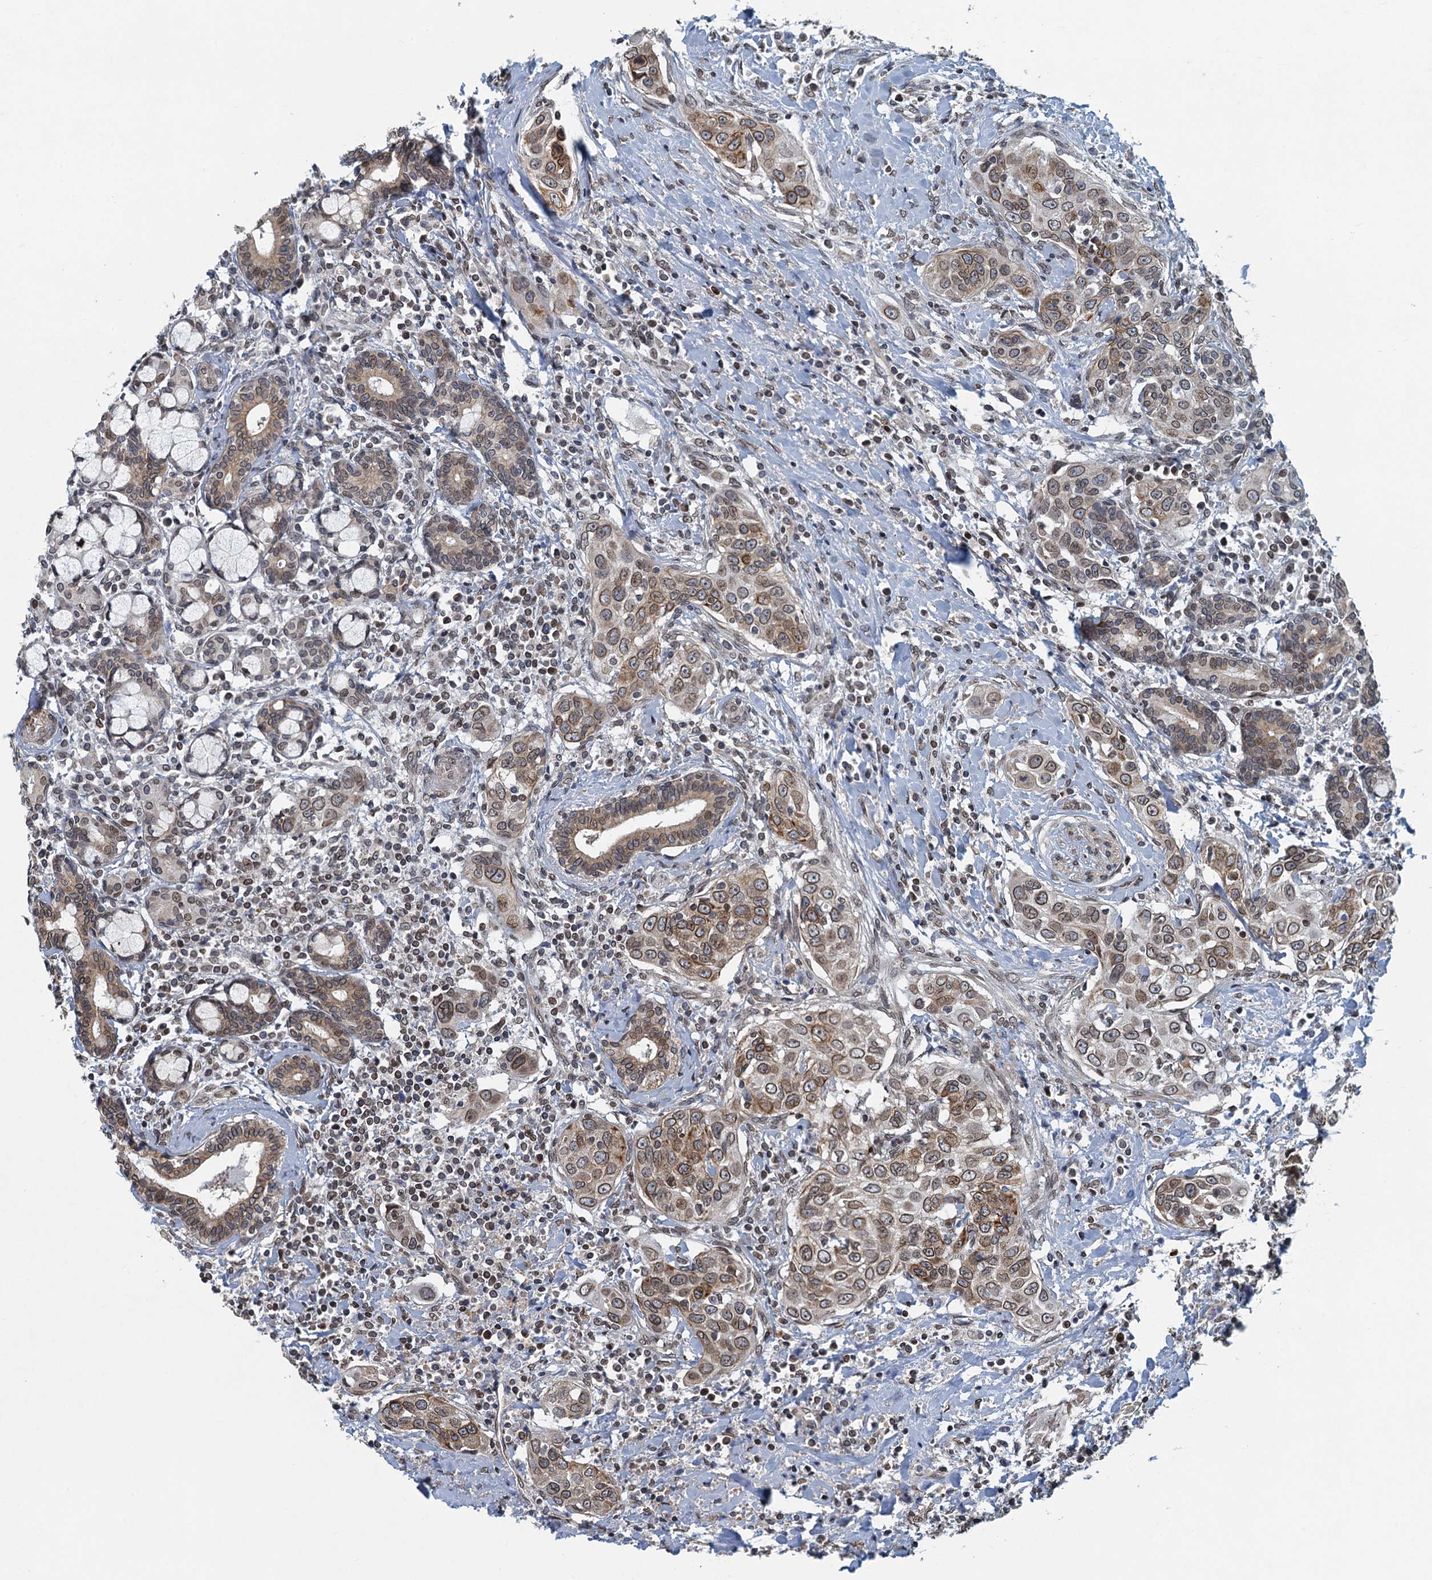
{"staining": {"intensity": "moderate", "quantity": ">75%", "location": "cytoplasmic/membranous,nuclear"}, "tissue": "head and neck cancer", "cell_type": "Tumor cells", "image_type": "cancer", "snomed": [{"axis": "morphology", "description": "Squamous cell carcinoma, NOS"}, {"axis": "topography", "description": "Oral tissue"}, {"axis": "topography", "description": "Head-Neck"}], "caption": "Immunohistochemical staining of head and neck squamous cell carcinoma displays medium levels of moderate cytoplasmic/membranous and nuclear expression in about >75% of tumor cells.", "gene": "CCDC34", "patient": {"sex": "female", "age": 50}}